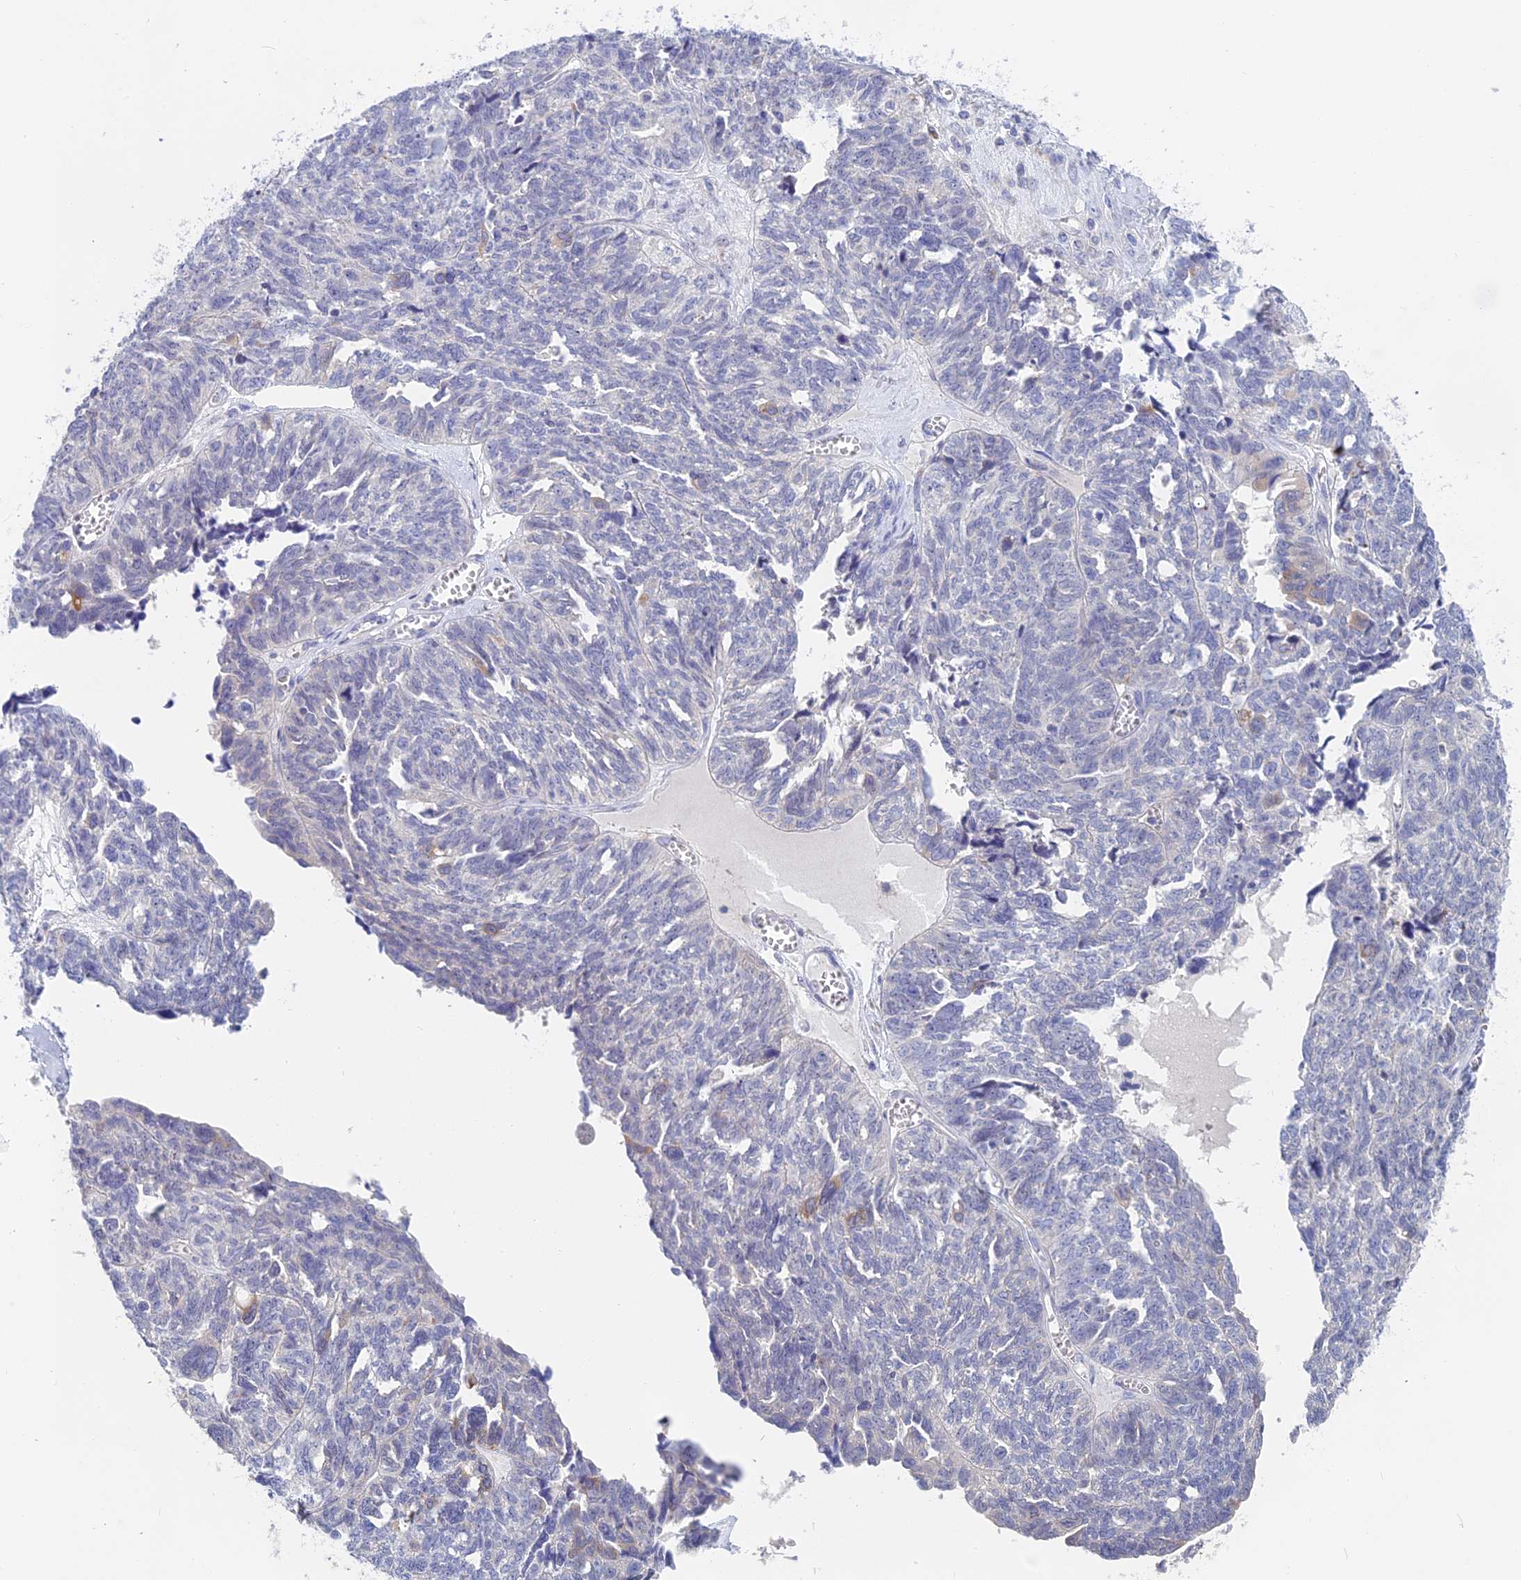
{"staining": {"intensity": "negative", "quantity": "none", "location": "none"}, "tissue": "ovarian cancer", "cell_type": "Tumor cells", "image_type": "cancer", "snomed": [{"axis": "morphology", "description": "Cystadenocarcinoma, serous, NOS"}, {"axis": "topography", "description": "Ovary"}], "caption": "Serous cystadenocarcinoma (ovarian) stained for a protein using IHC reveals no staining tumor cells.", "gene": "GLB1L", "patient": {"sex": "female", "age": 79}}